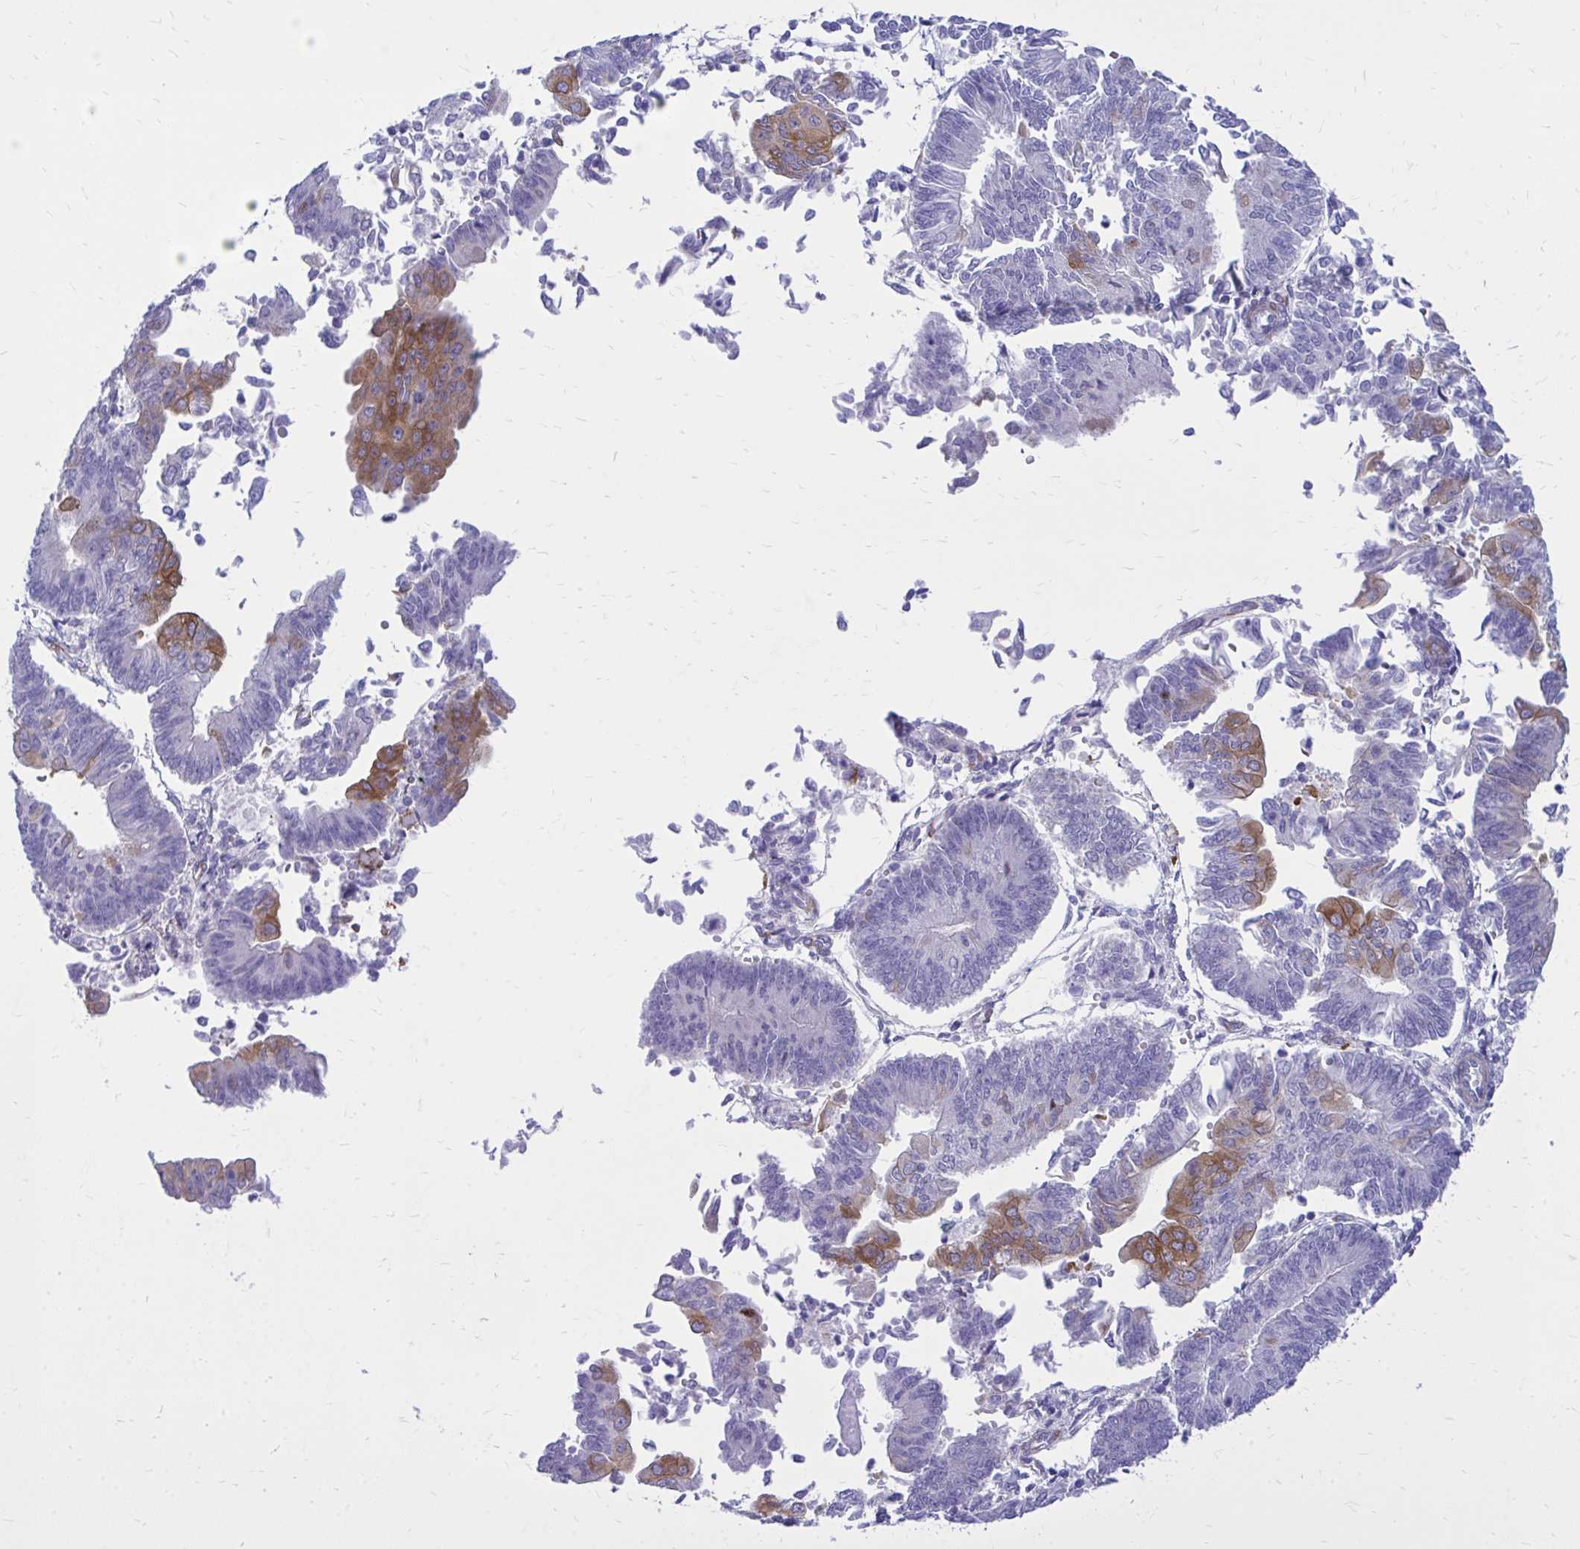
{"staining": {"intensity": "moderate", "quantity": "<25%", "location": "cytoplasmic/membranous"}, "tissue": "endometrial cancer", "cell_type": "Tumor cells", "image_type": "cancer", "snomed": [{"axis": "morphology", "description": "Adenocarcinoma, NOS"}, {"axis": "topography", "description": "Endometrium"}], "caption": "Immunohistochemical staining of human adenocarcinoma (endometrial) reveals moderate cytoplasmic/membranous protein positivity in approximately <25% of tumor cells.", "gene": "EPB41L1", "patient": {"sex": "female", "age": 65}}